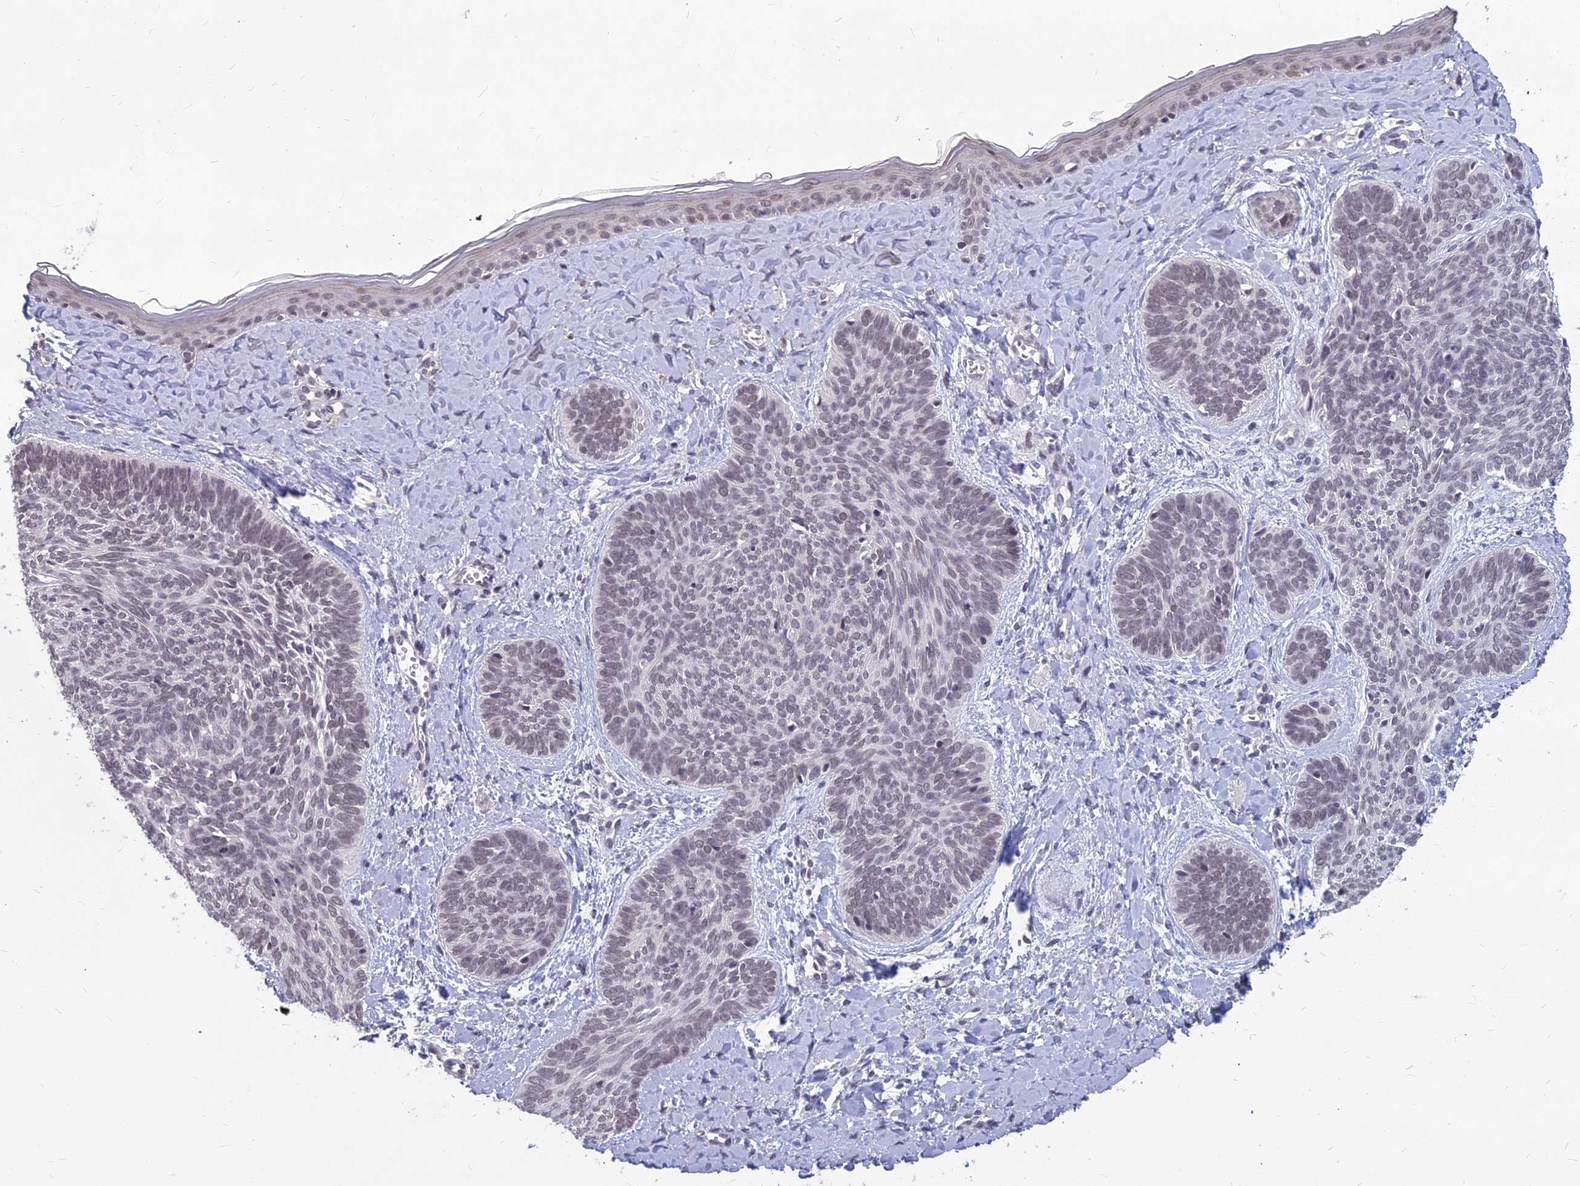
{"staining": {"intensity": "weak", "quantity": "<25%", "location": "nuclear"}, "tissue": "skin cancer", "cell_type": "Tumor cells", "image_type": "cancer", "snomed": [{"axis": "morphology", "description": "Basal cell carcinoma"}, {"axis": "topography", "description": "Skin"}], "caption": "This is an IHC histopathology image of human skin cancer. There is no expression in tumor cells.", "gene": "KAT7", "patient": {"sex": "female", "age": 81}}